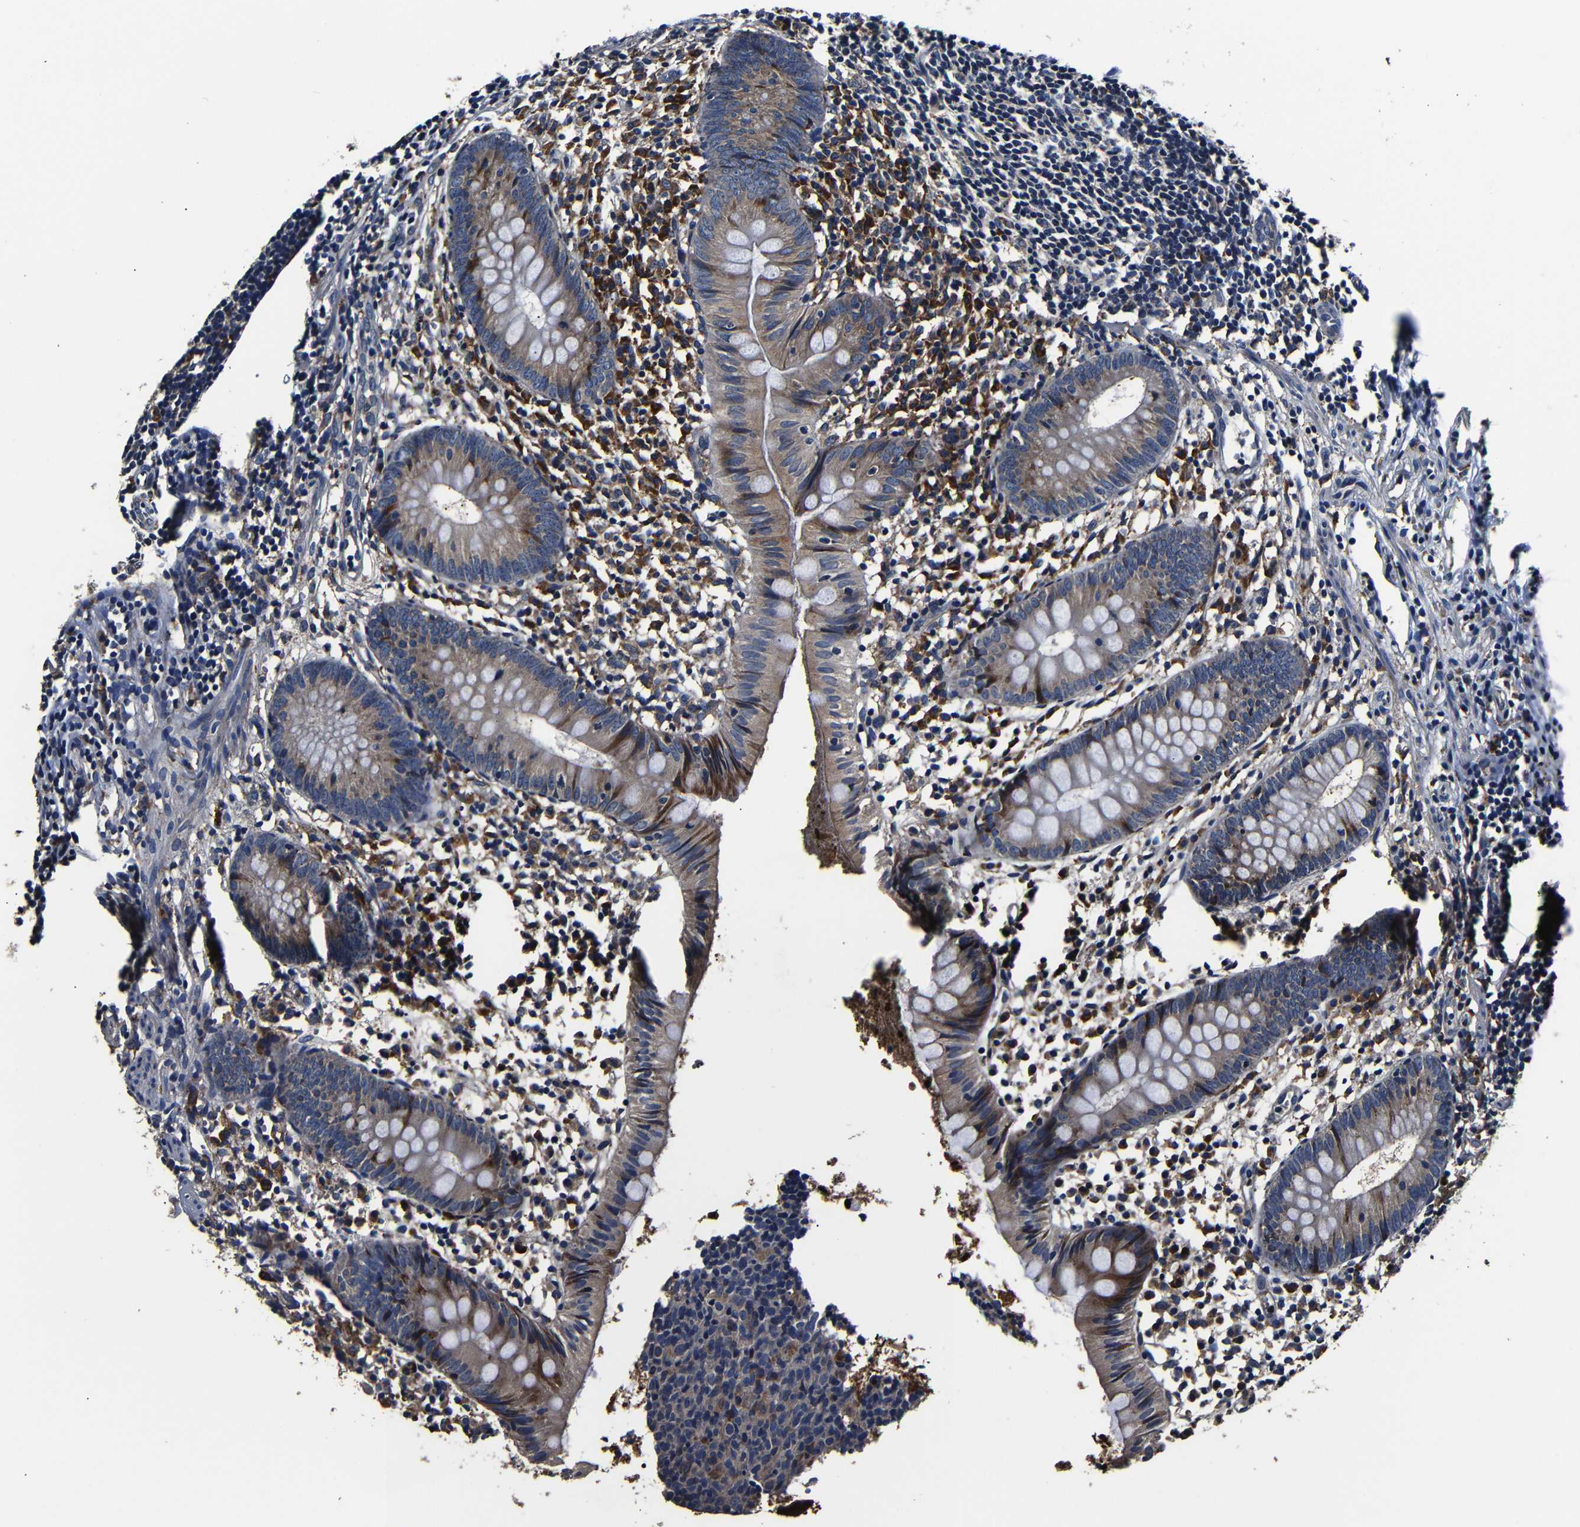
{"staining": {"intensity": "moderate", "quantity": ">75%", "location": "cytoplasmic/membranous"}, "tissue": "appendix", "cell_type": "Glandular cells", "image_type": "normal", "snomed": [{"axis": "morphology", "description": "Normal tissue, NOS"}, {"axis": "topography", "description": "Appendix"}], "caption": "Protein staining of normal appendix reveals moderate cytoplasmic/membranous expression in about >75% of glandular cells.", "gene": "SCN9A", "patient": {"sex": "female", "age": 20}}